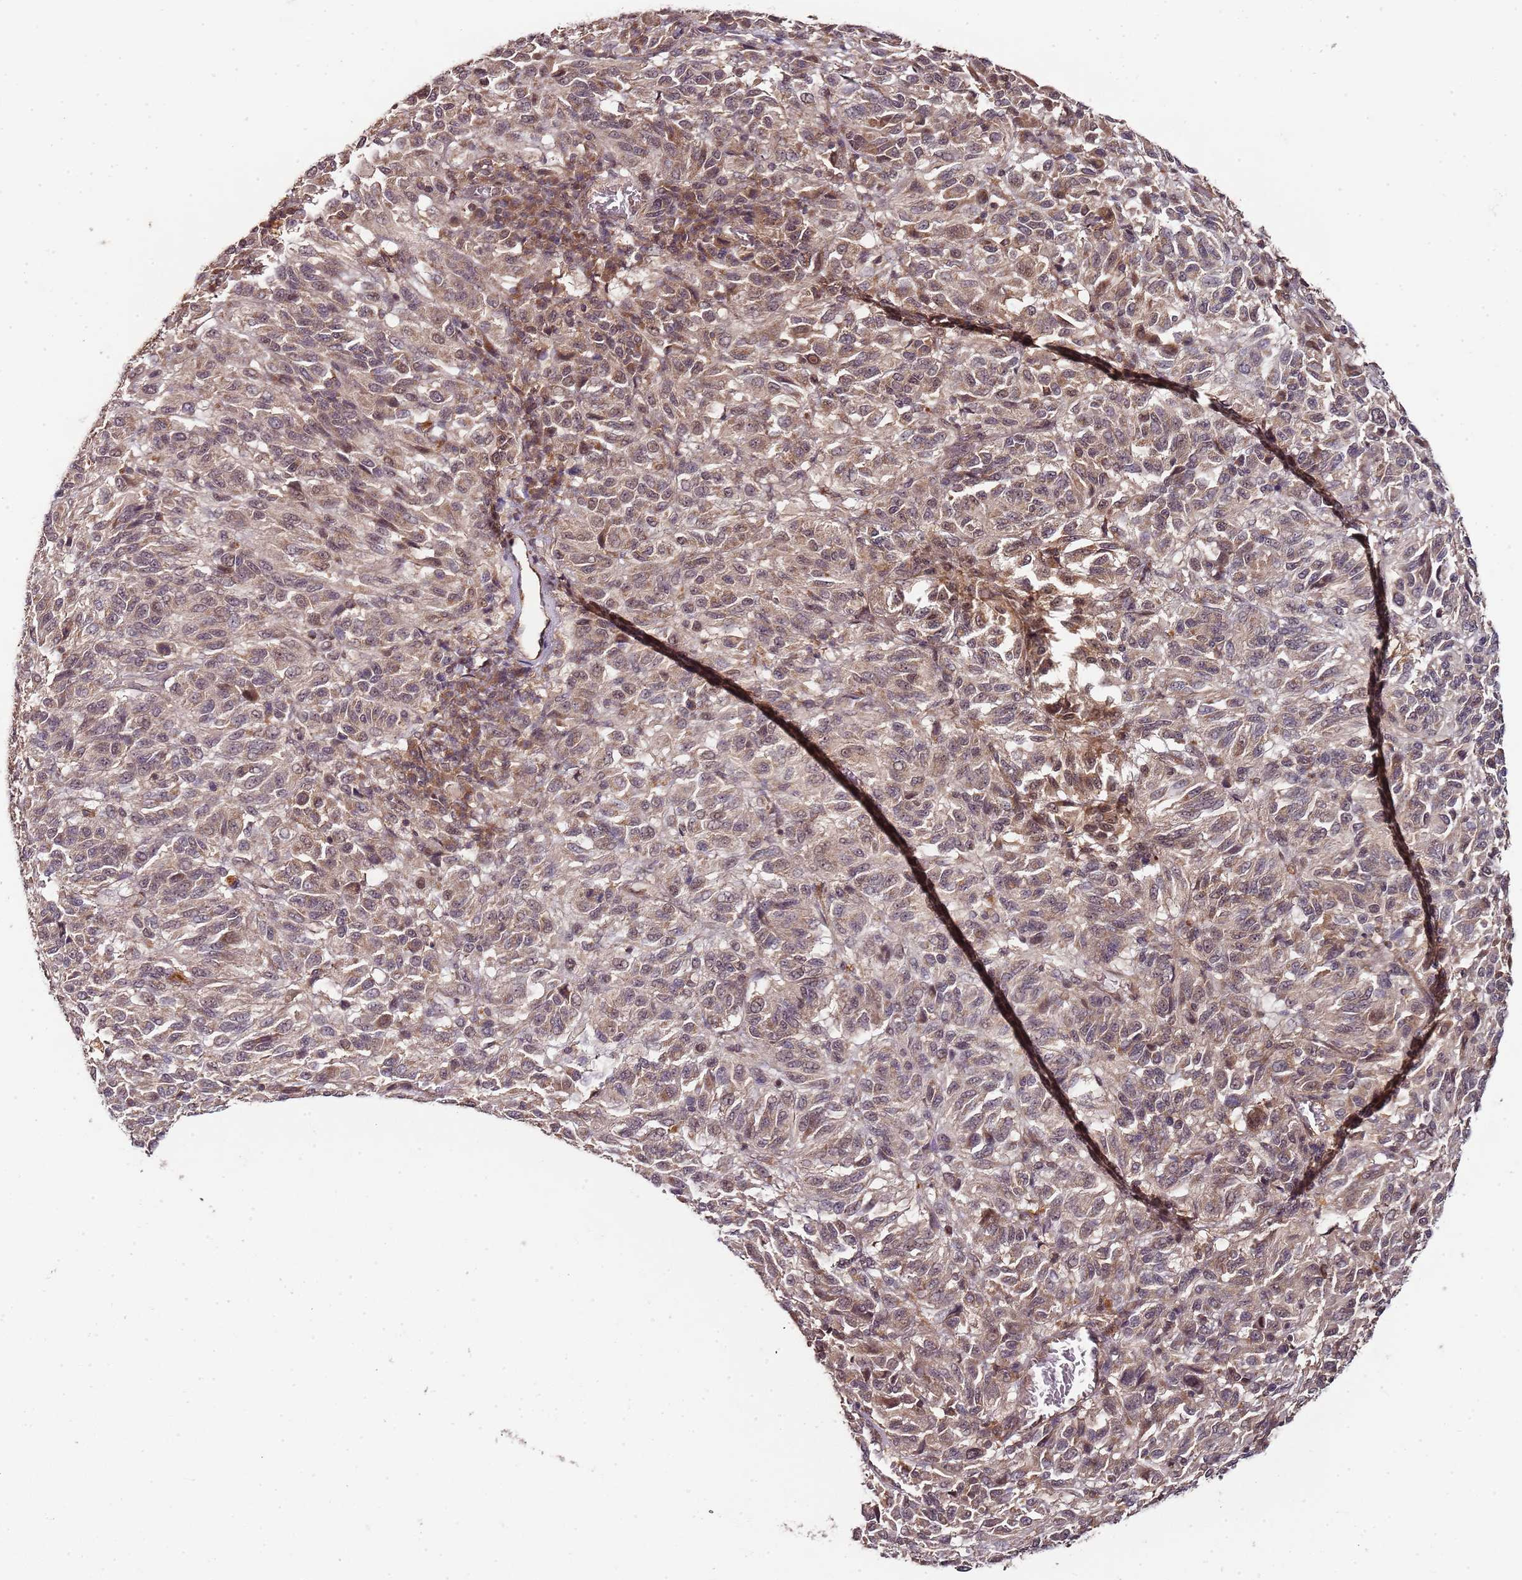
{"staining": {"intensity": "weak", "quantity": "25%-75%", "location": "cytoplasmic/membranous,nuclear"}, "tissue": "melanoma", "cell_type": "Tumor cells", "image_type": "cancer", "snomed": [{"axis": "morphology", "description": "Malignant melanoma, Metastatic site"}, {"axis": "topography", "description": "Lung"}], "caption": "IHC (DAB) staining of malignant melanoma (metastatic site) displays weak cytoplasmic/membranous and nuclear protein staining in about 25%-75% of tumor cells. (brown staining indicates protein expression, while blue staining denotes nuclei).", "gene": "LIN37", "patient": {"sex": "male", "age": 64}}